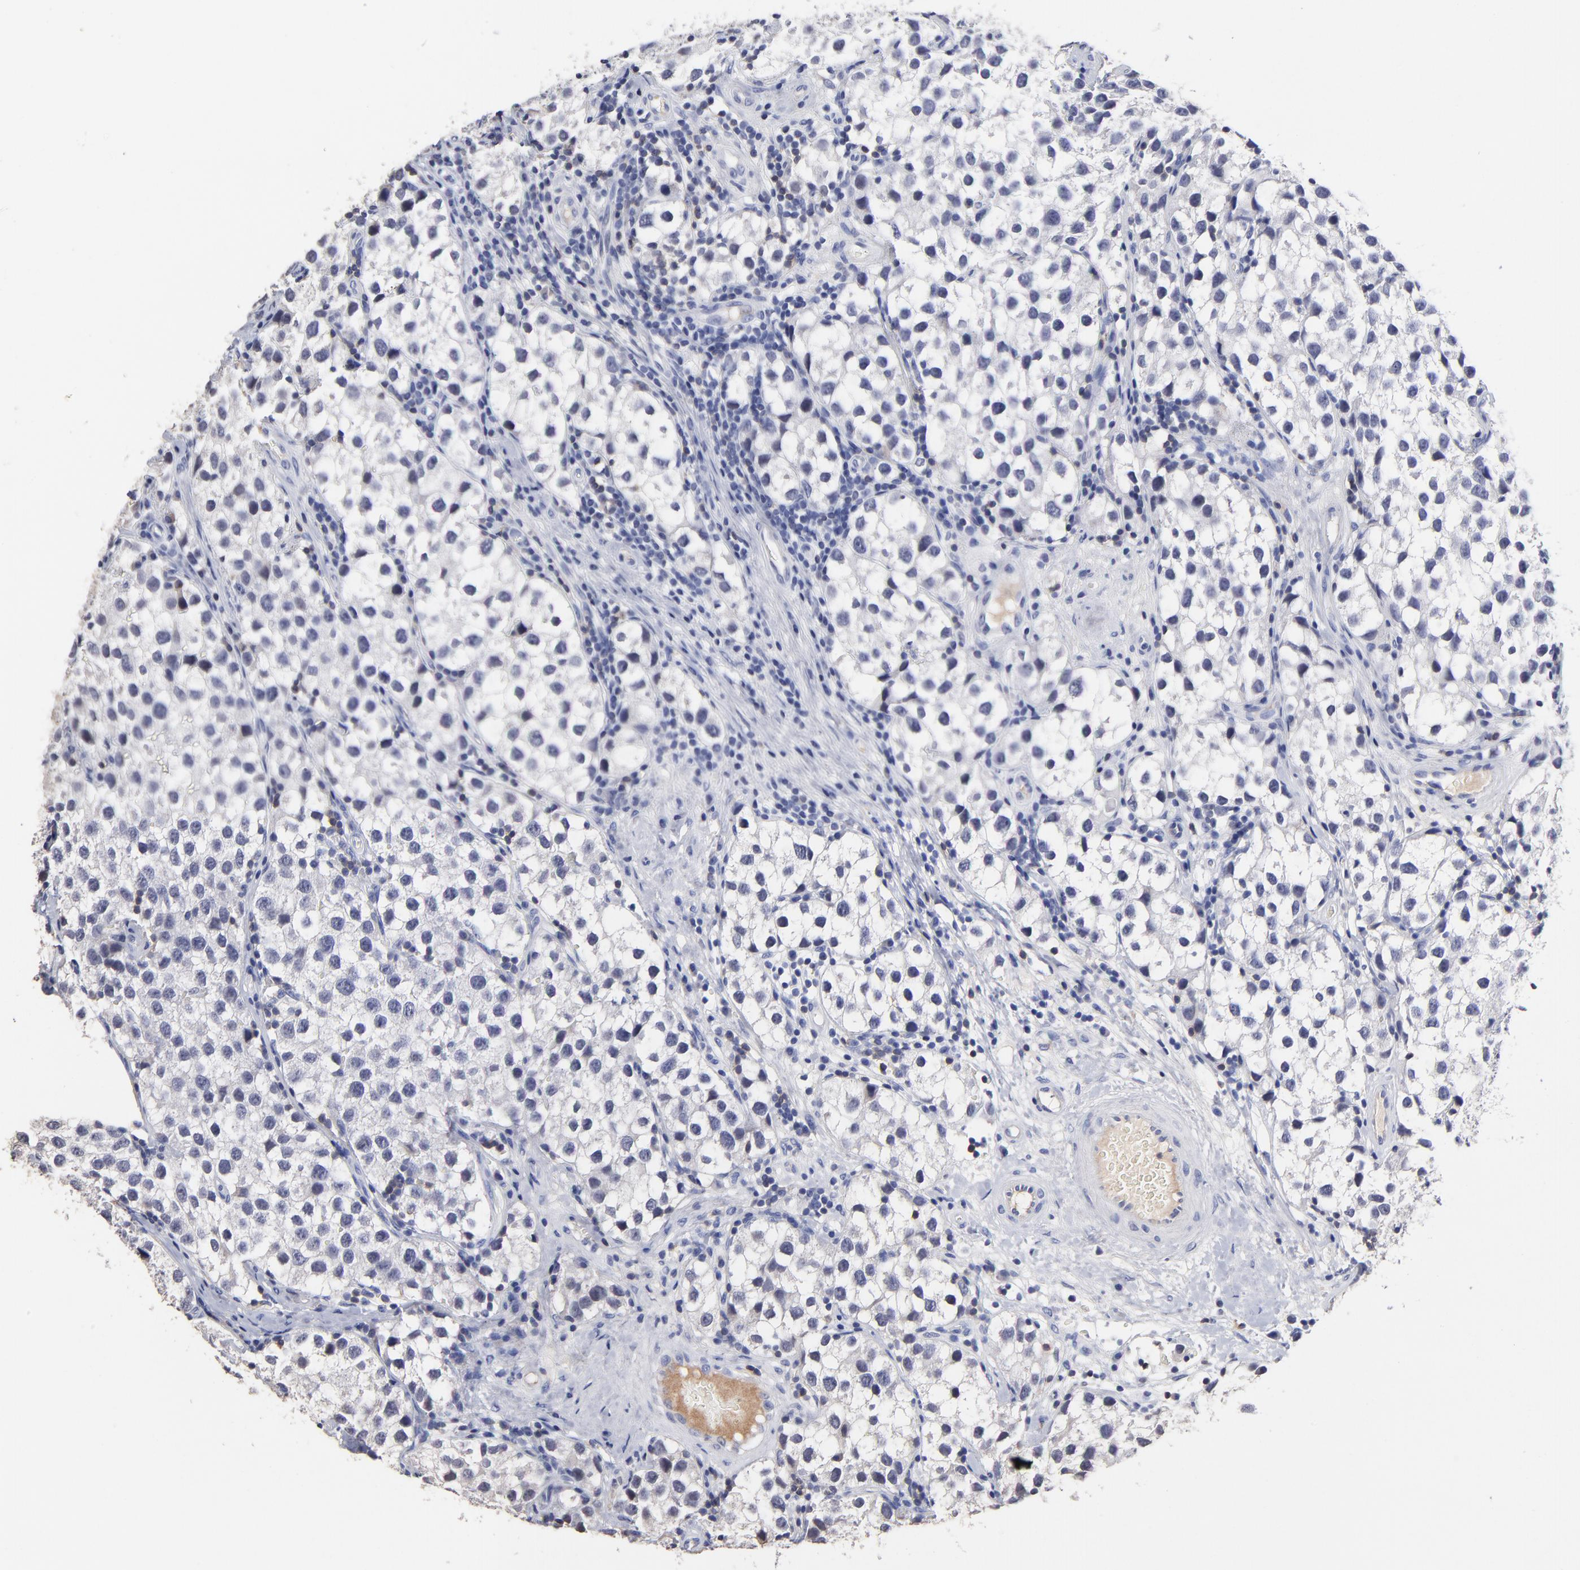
{"staining": {"intensity": "negative", "quantity": "none", "location": "none"}, "tissue": "testis cancer", "cell_type": "Tumor cells", "image_type": "cancer", "snomed": [{"axis": "morphology", "description": "Seminoma, NOS"}, {"axis": "topography", "description": "Testis"}], "caption": "The micrograph reveals no significant staining in tumor cells of testis cancer.", "gene": "TRAT1", "patient": {"sex": "male", "age": 39}}